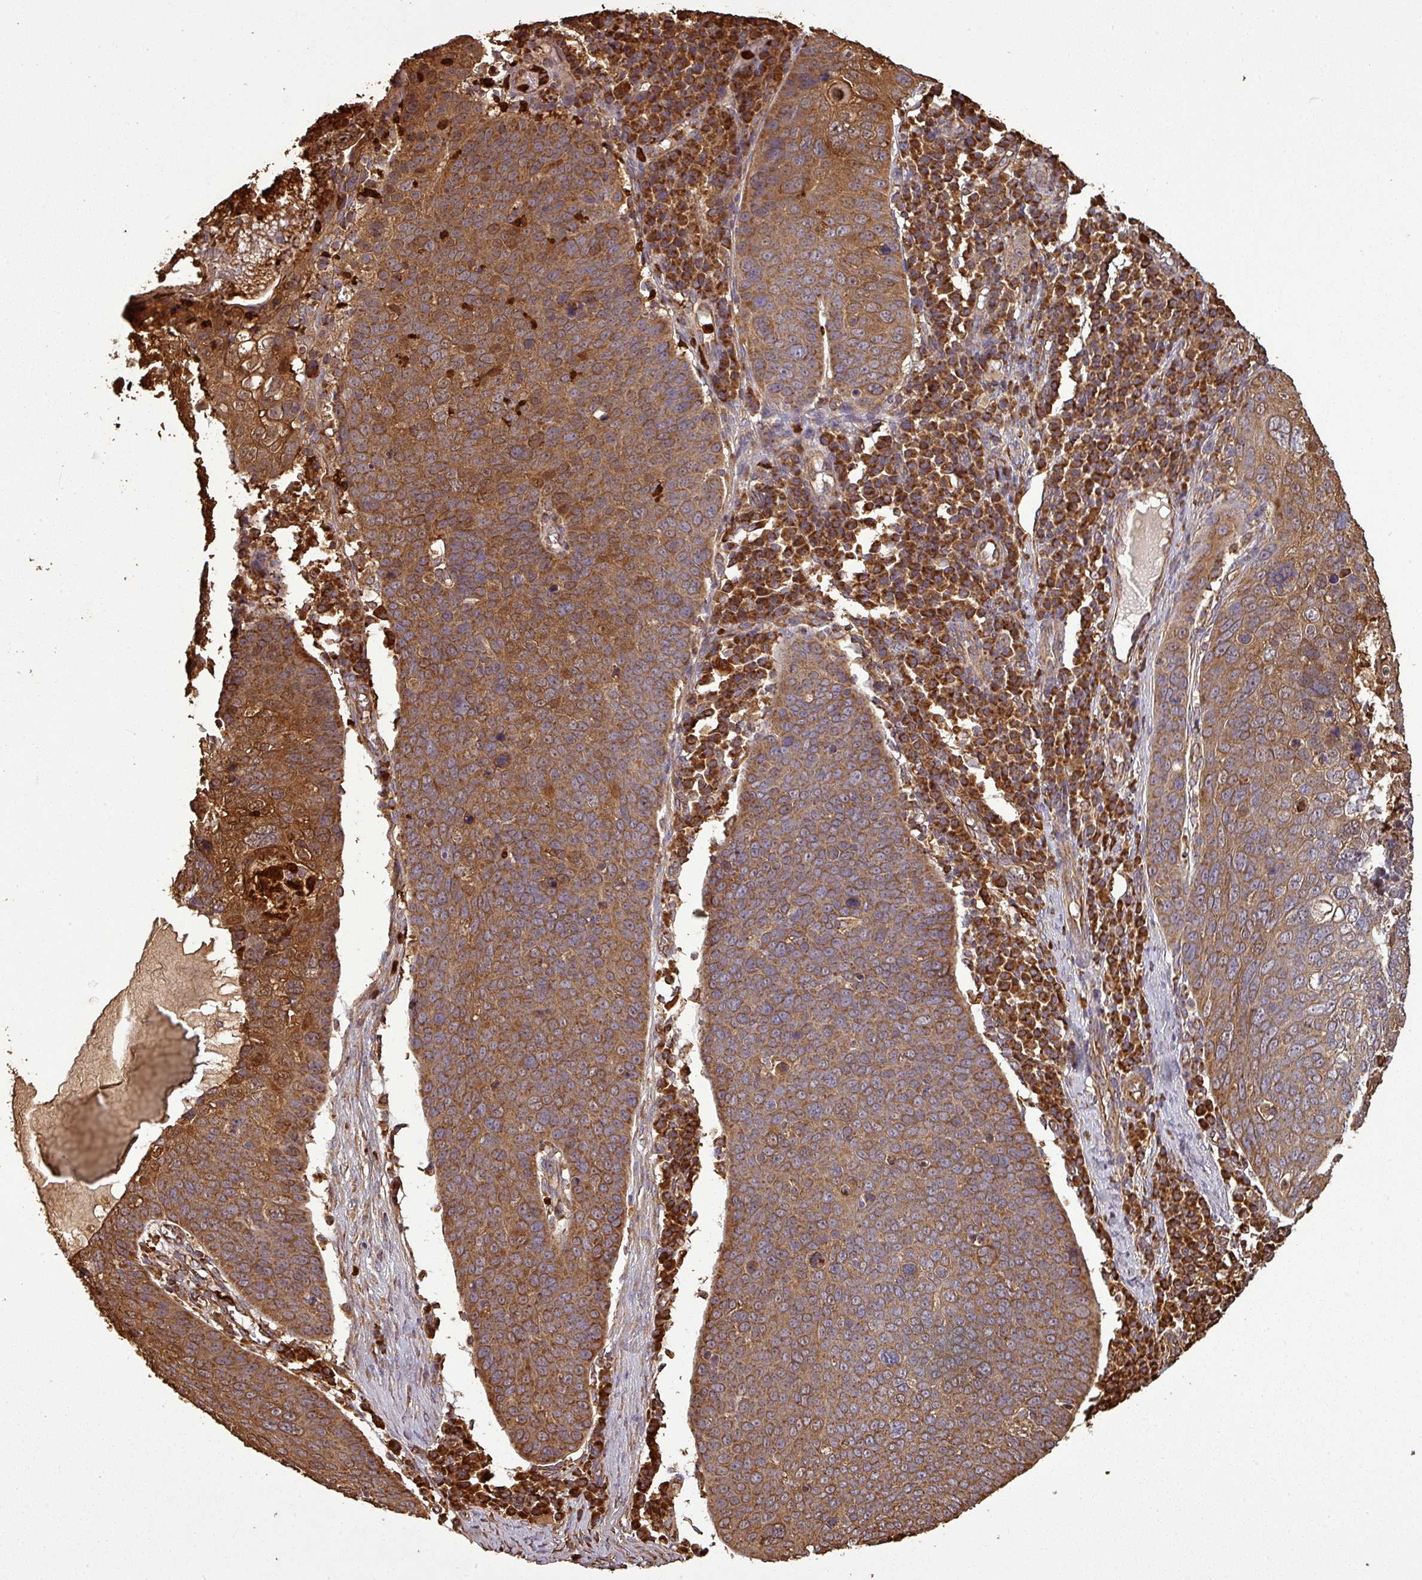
{"staining": {"intensity": "strong", "quantity": "25%-75%", "location": "cytoplasmic/membranous"}, "tissue": "skin cancer", "cell_type": "Tumor cells", "image_type": "cancer", "snomed": [{"axis": "morphology", "description": "Squamous cell carcinoma, NOS"}, {"axis": "topography", "description": "Skin"}], "caption": "DAB immunohistochemical staining of squamous cell carcinoma (skin) reveals strong cytoplasmic/membranous protein positivity in approximately 25%-75% of tumor cells.", "gene": "PLEKHM1", "patient": {"sex": "male", "age": 71}}